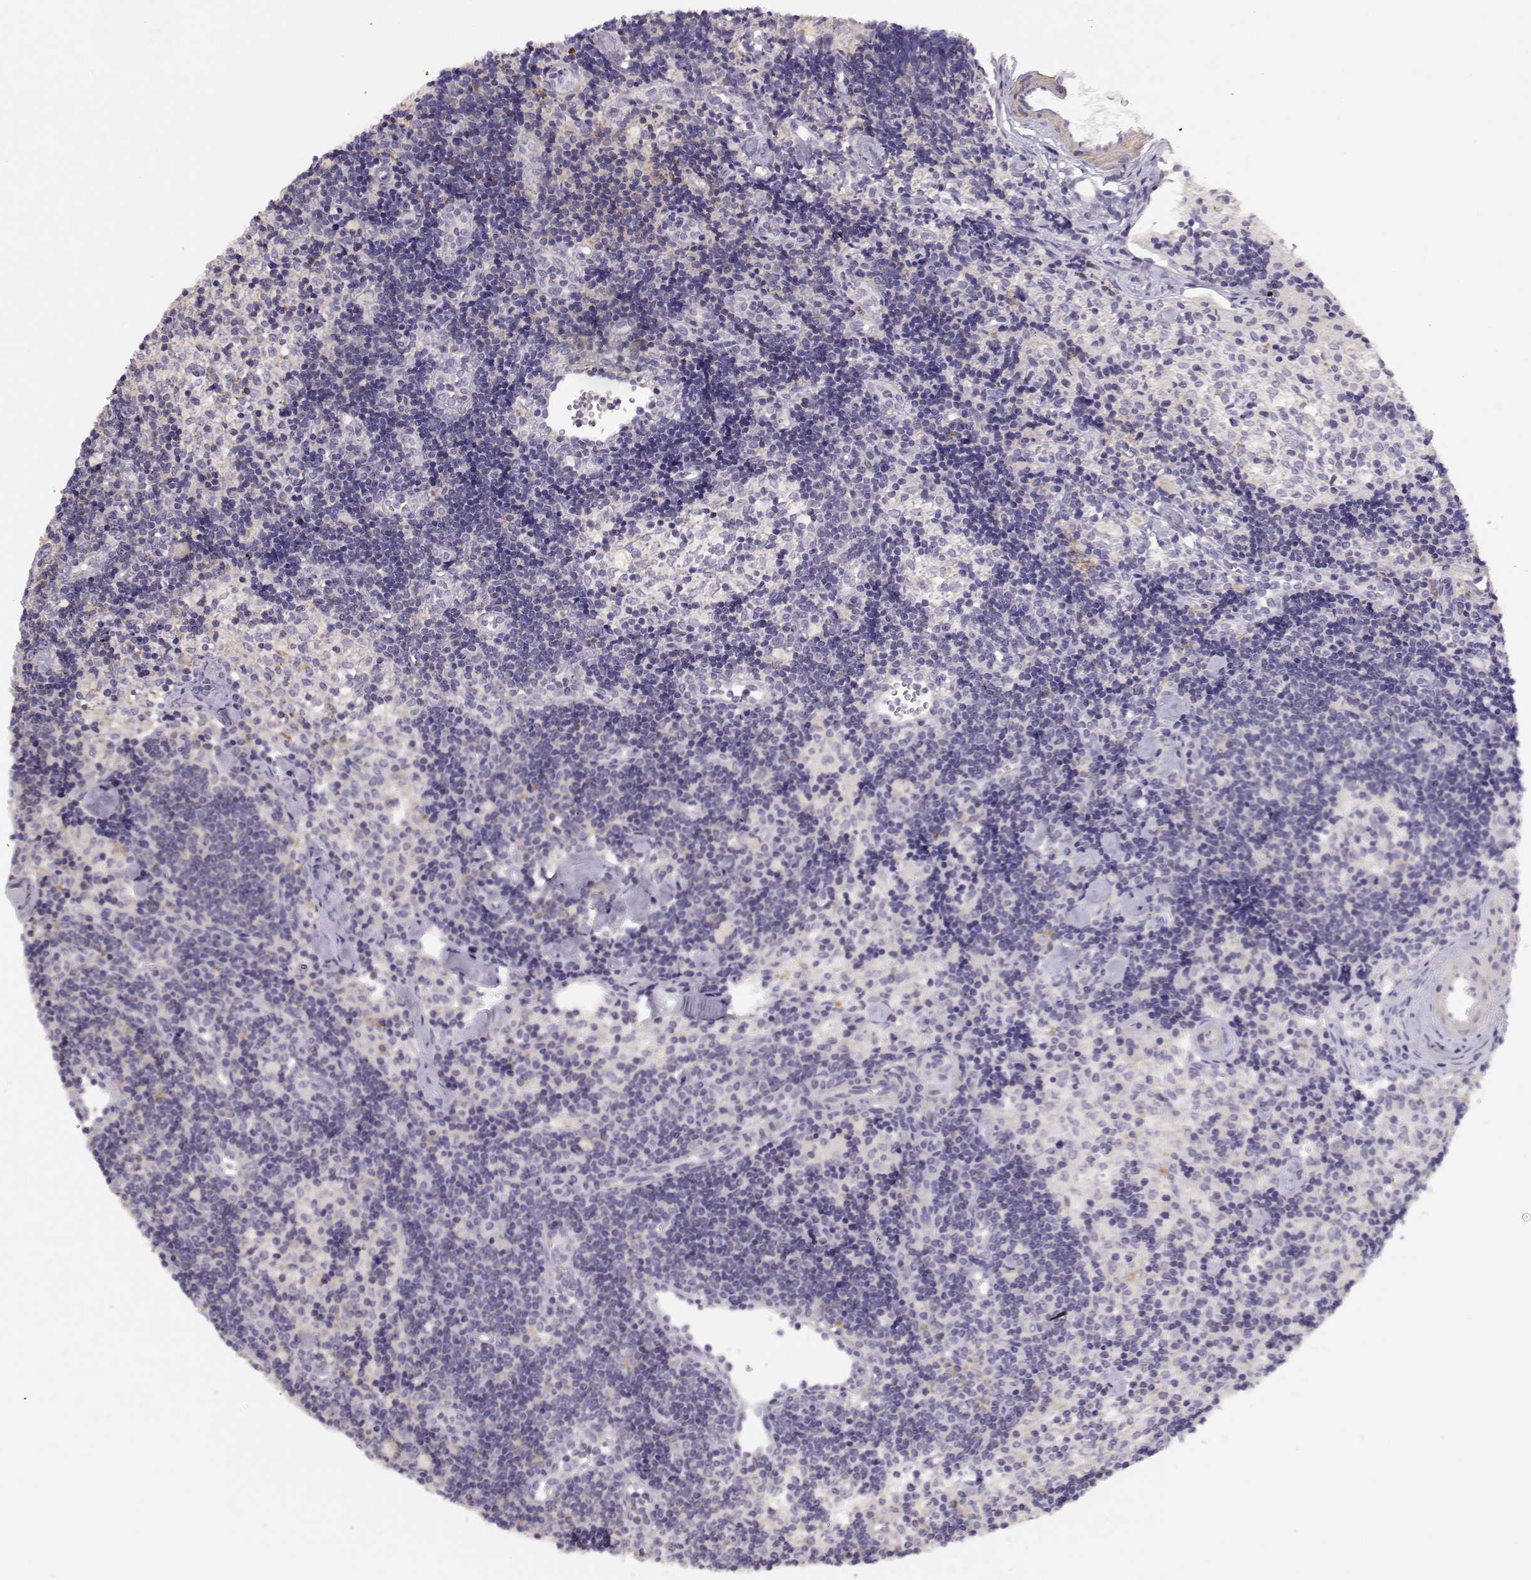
{"staining": {"intensity": "weak", "quantity": "<25%", "location": "cytoplasmic/membranous"}, "tissue": "lymph node", "cell_type": "Germinal center cells", "image_type": "normal", "snomed": [{"axis": "morphology", "description": "Normal tissue, NOS"}, {"axis": "topography", "description": "Lymph node"}], "caption": "Normal lymph node was stained to show a protein in brown. There is no significant staining in germinal center cells. (DAB (3,3'-diaminobenzidine) immunohistochemistry with hematoxylin counter stain).", "gene": "DAPL1", "patient": {"sex": "female", "age": 42}}